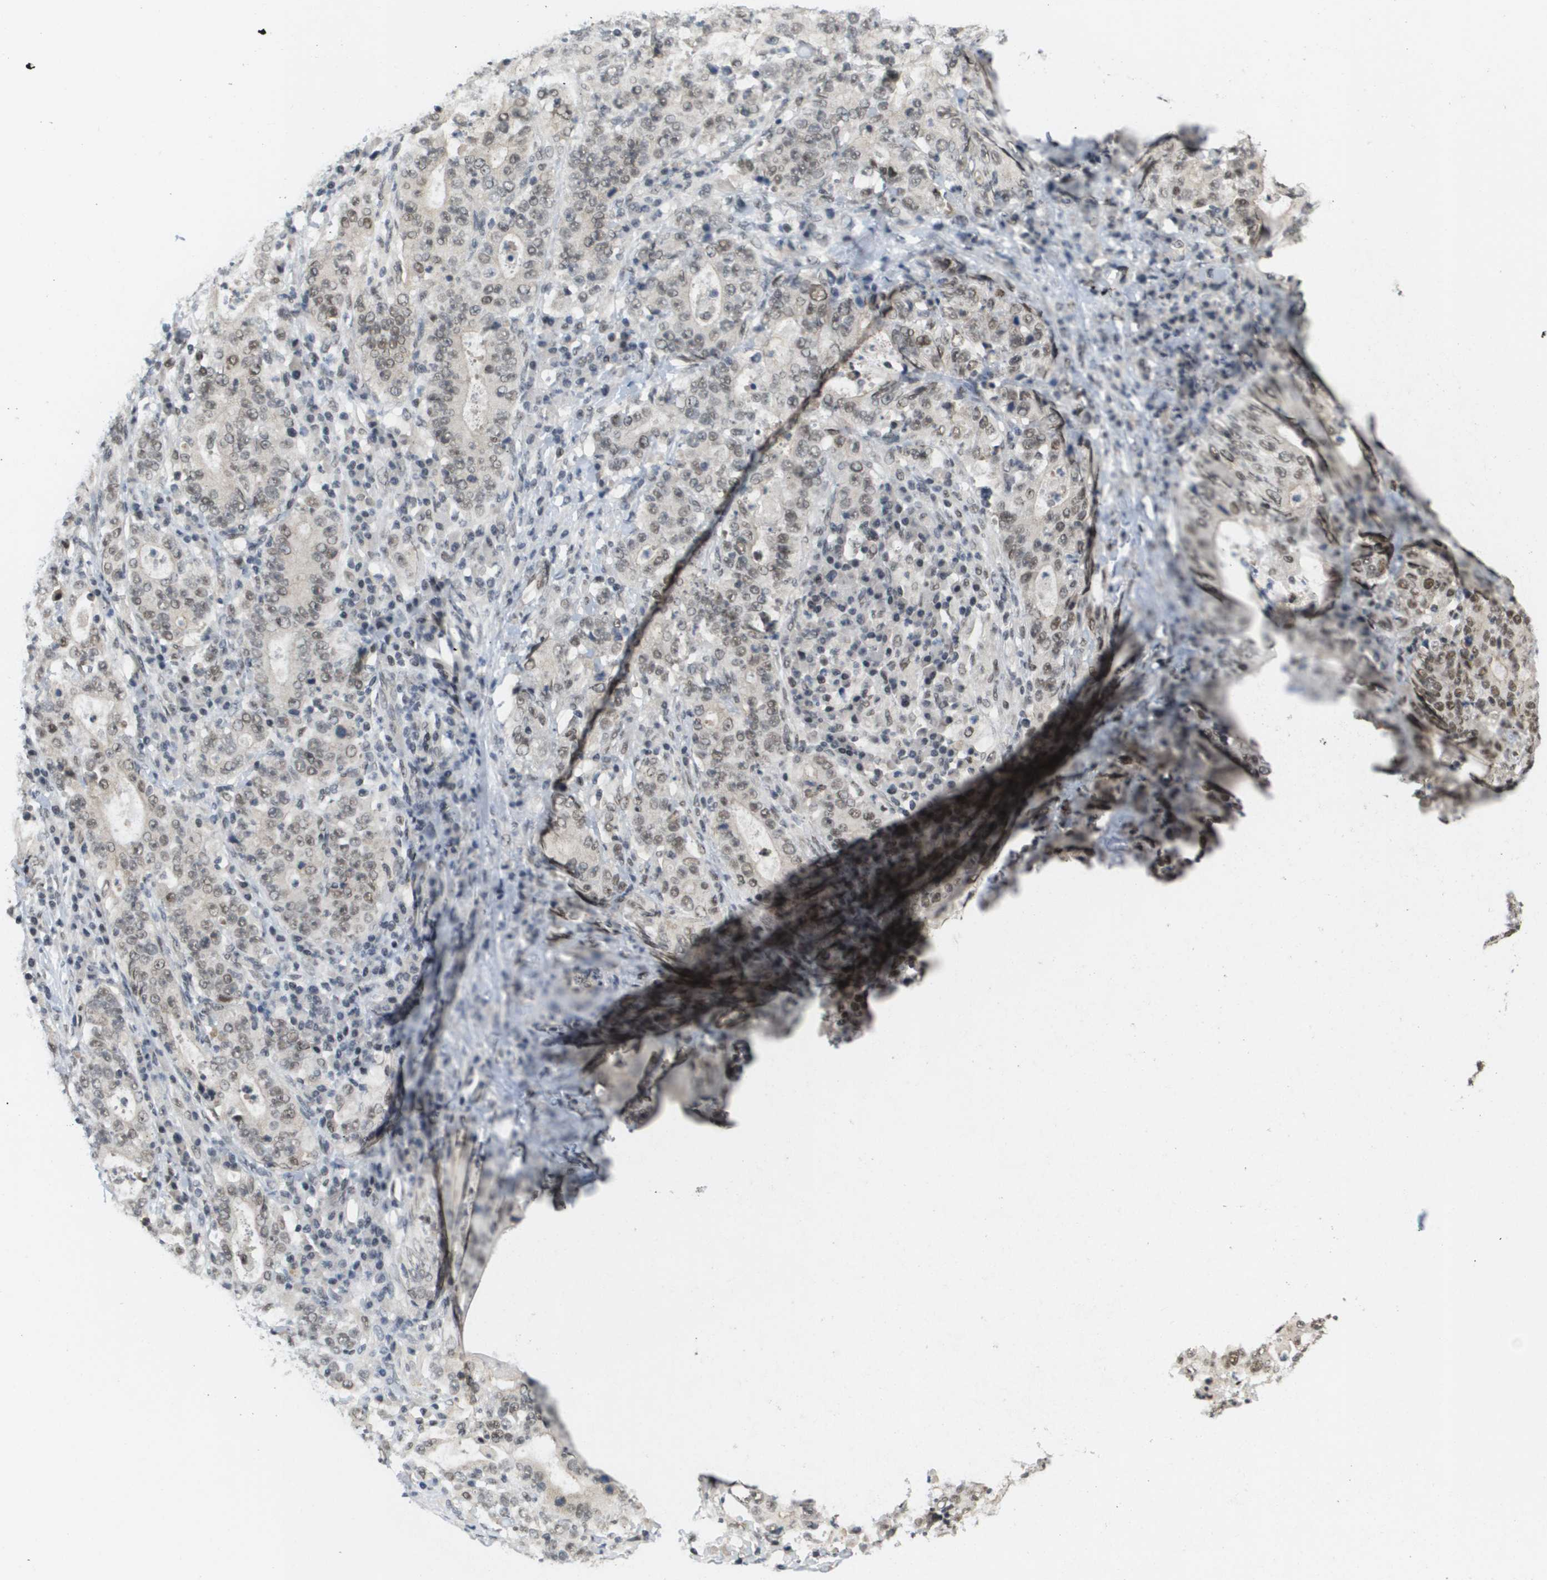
{"staining": {"intensity": "weak", "quantity": ">75%", "location": "nuclear"}, "tissue": "stomach cancer", "cell_type": "Tumor cells", "image_type": "cancer", "snomed": [{"axis": "morphology", "description": "Normal tissue, NOS"}, {"axis": "morphology", "description": "Adenocarcinoma, NOS"}, {"axis": "topography", "description": "Stomach, upper"}, {"axis": "topography", "description": "Stomach"}], "caption": "Weak nuclear protein staining is seen in approximately >75% of tumor cells in stomach cancer. Nuclei are stained in blue.", "gene": "ISY1", "patient": {"sex": "male", "age": 59}}